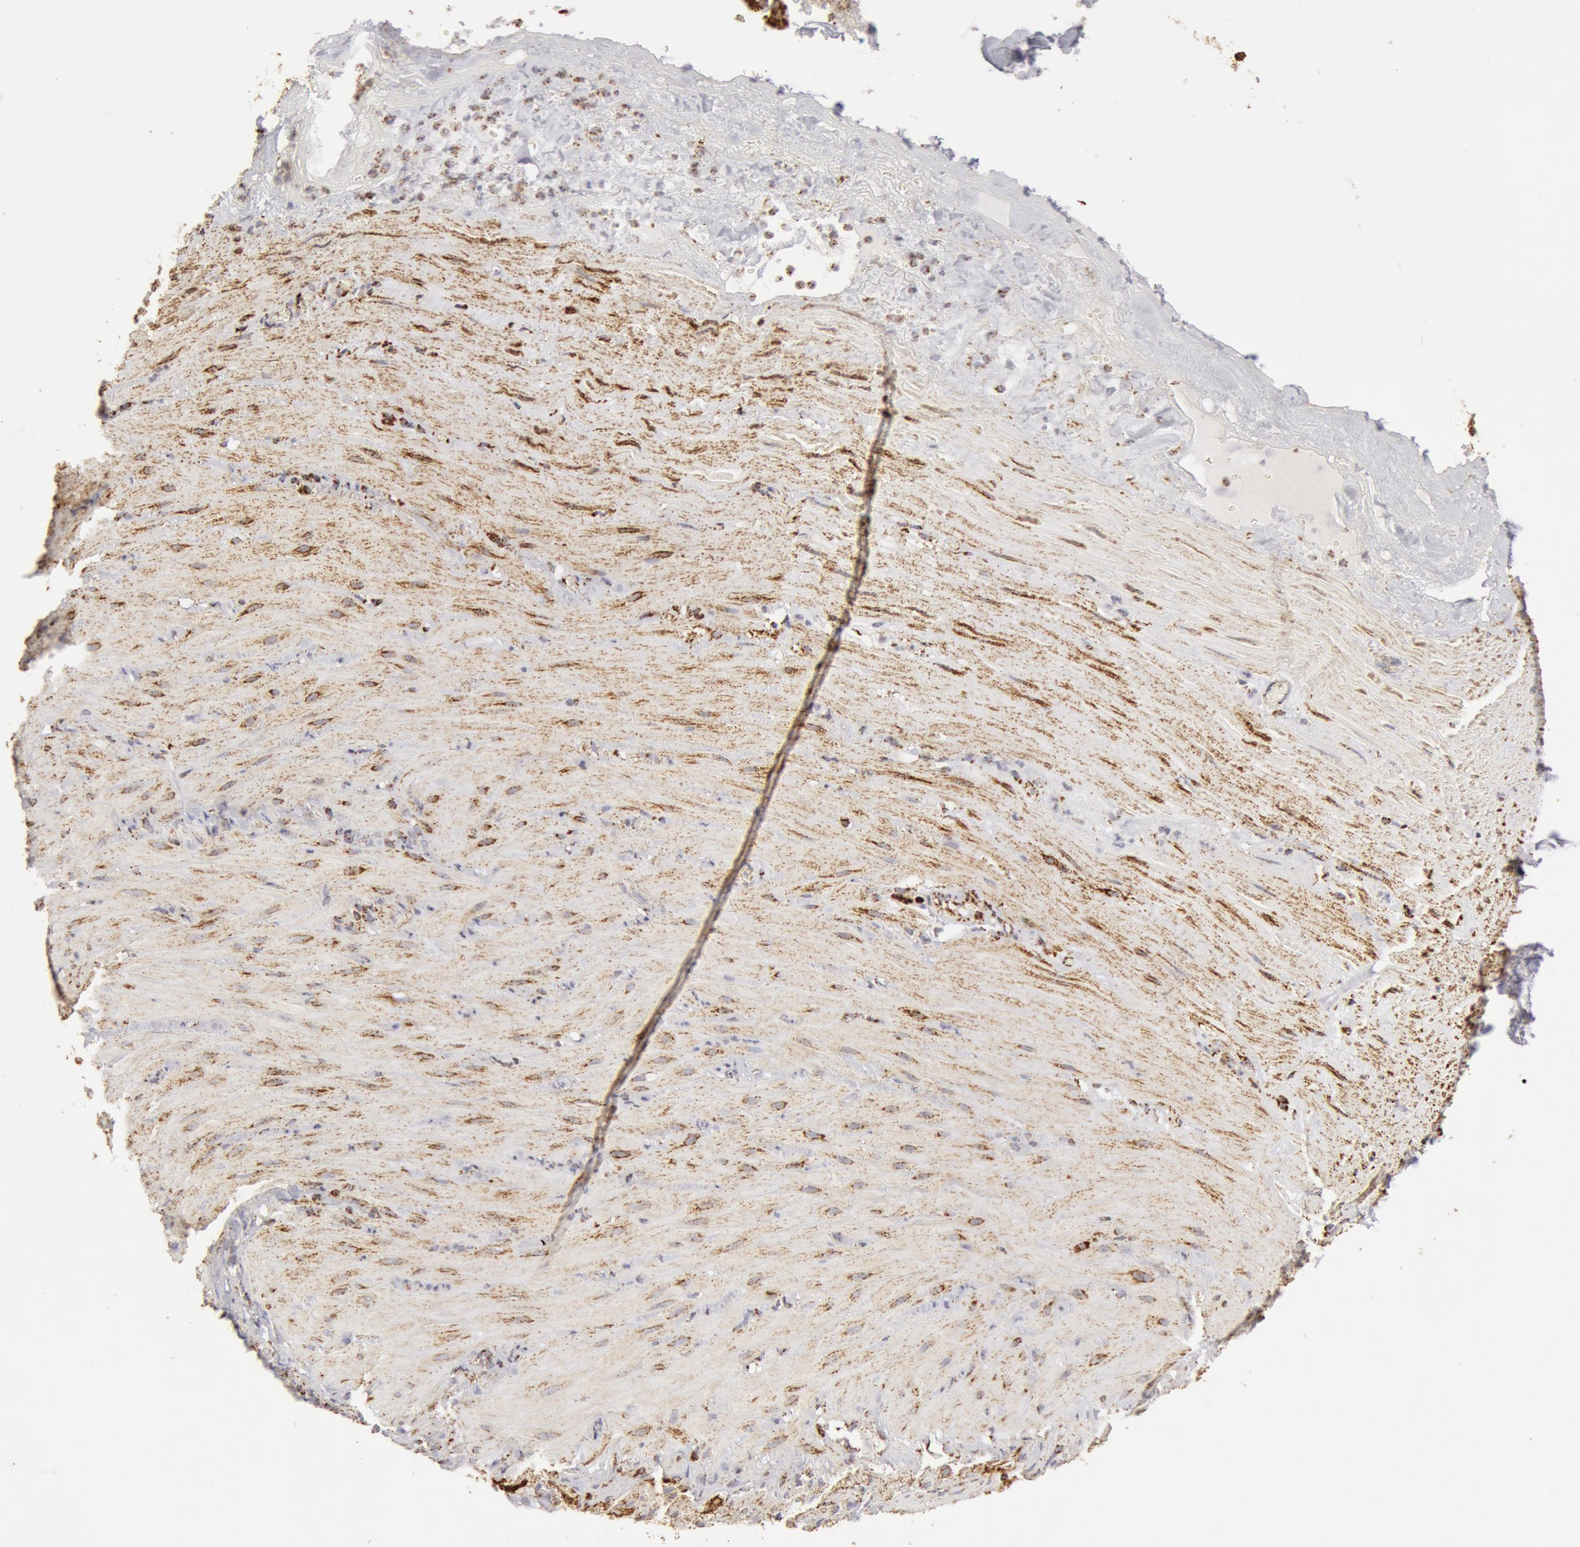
{"staining": {"intensity": "moderate", "quantity": ">75%", "location": "cytoplasmic/membranous"}, "tissue": "smooth muscle", "cell_type": "Smooth muscle cells", "image_type": "normal", "snomed": [{"axis": "morphology", "description": "Normal tissue, NOS"}, {"axis": "topography", "description": "Duodenum"}], "caption": "An immunohistochemistry micrograph of benign tissue is shown. Protein staining in brown shows moderate cytoplasmic/membranous positivity in smooth muscle within smooth muscle cells.", "gene": "ATP5F1B", "patient": {"sex": "male", "age": 63}}